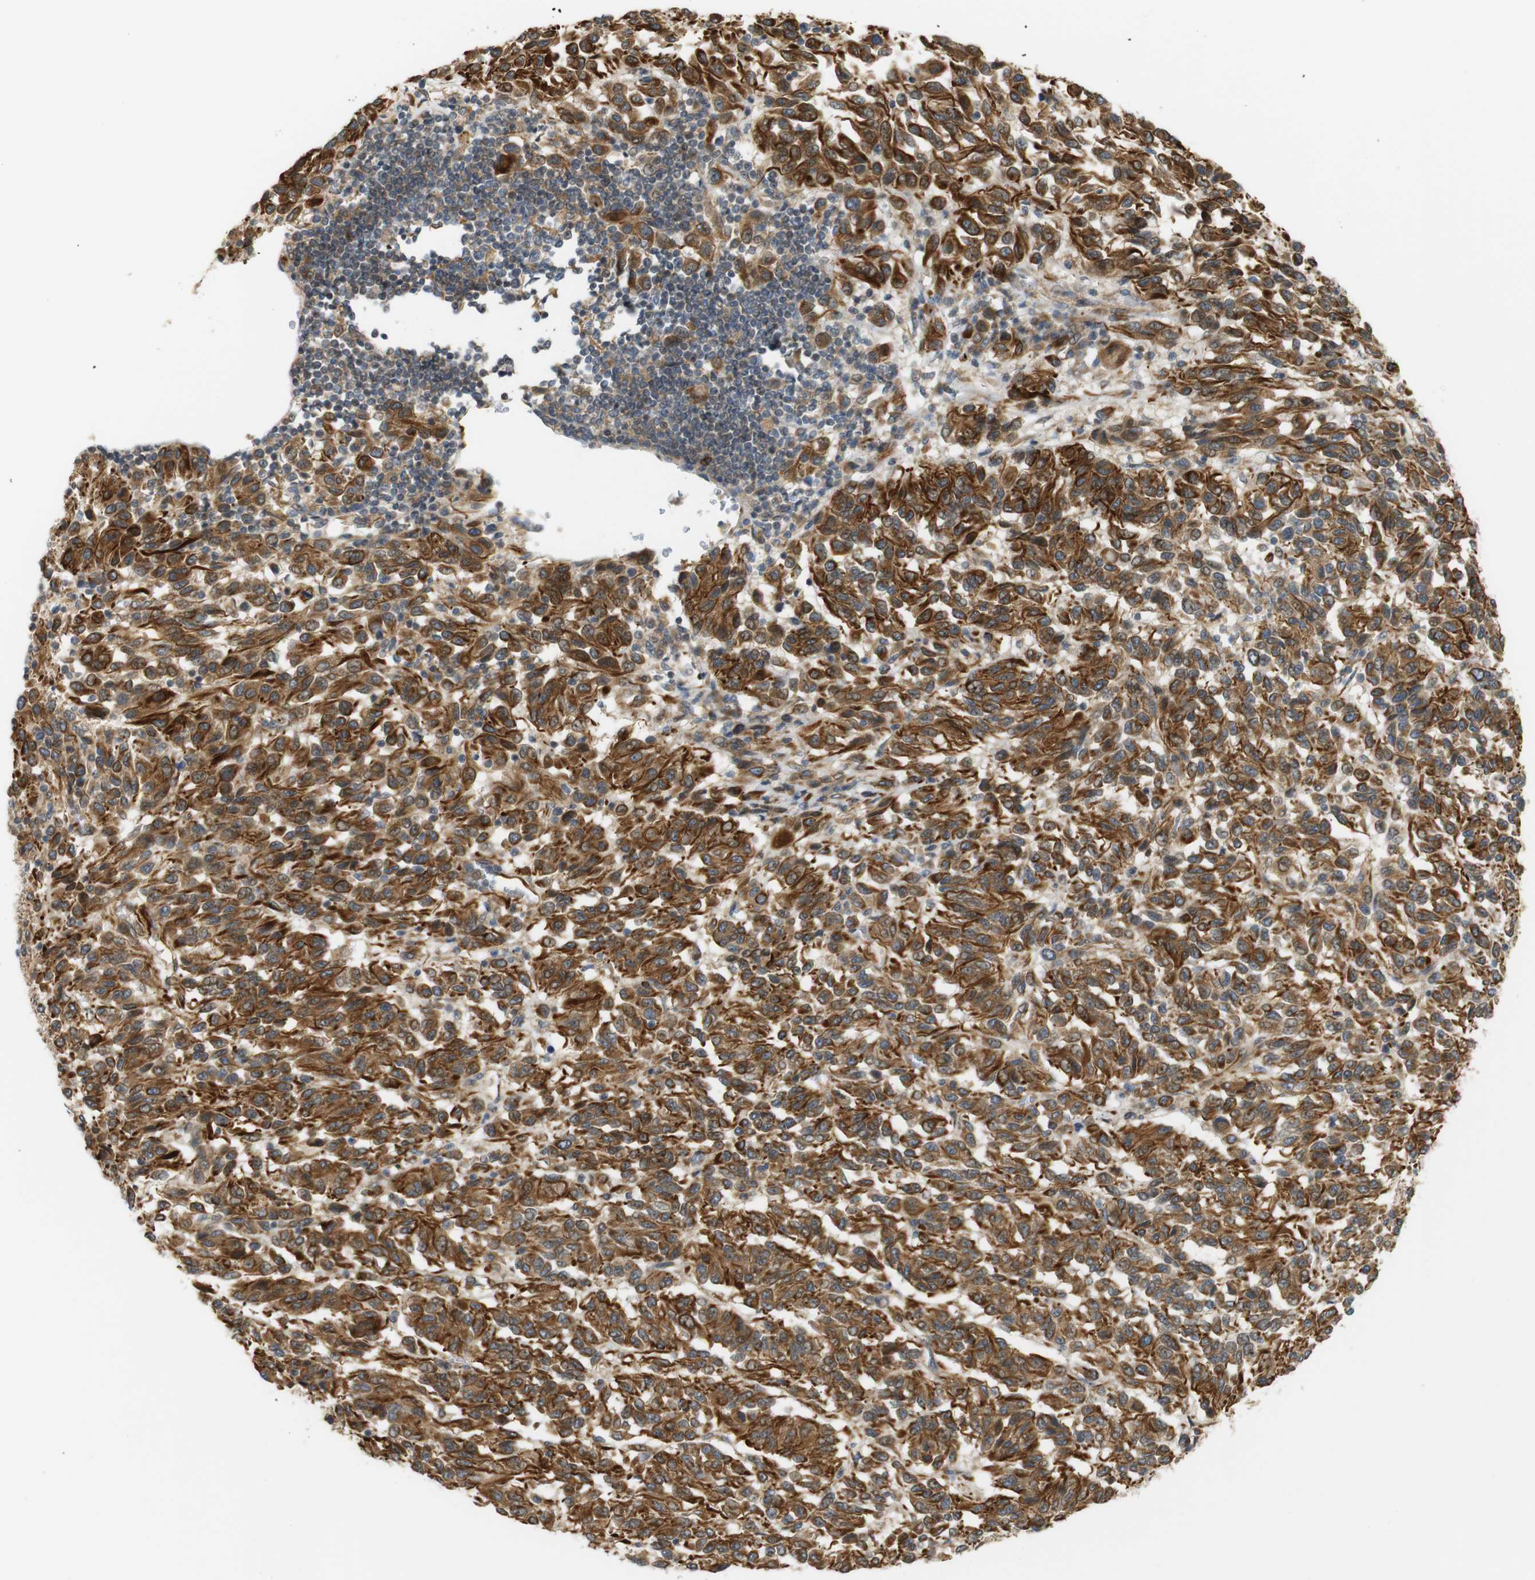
{"staining": {"intensity": "strong", "quantity": ">75%", "location": "cytoplasmic/membranous"}, "tissue": "melanoma", "cell_type": "Tumor cells", "image_type": "cancer", "snomed": [{"axis": "morphology", "description": "Malignant melanoma, Metastatic site"}, {"axis": "topography", "description": "Lung"}], "caption": "IHC image of neoplastic tissue: human malignant melanoma (metastatic site) stained using immunohistochemistry (IHC) exhibits high levels of strong protein expression localized specifically in the cytoplasmic/membranous of tumor cells, appearing as a cytoplasmic/membranous brown color.", "gene": "RPTOR", "patient": {"sex": "male", "age": 64}}